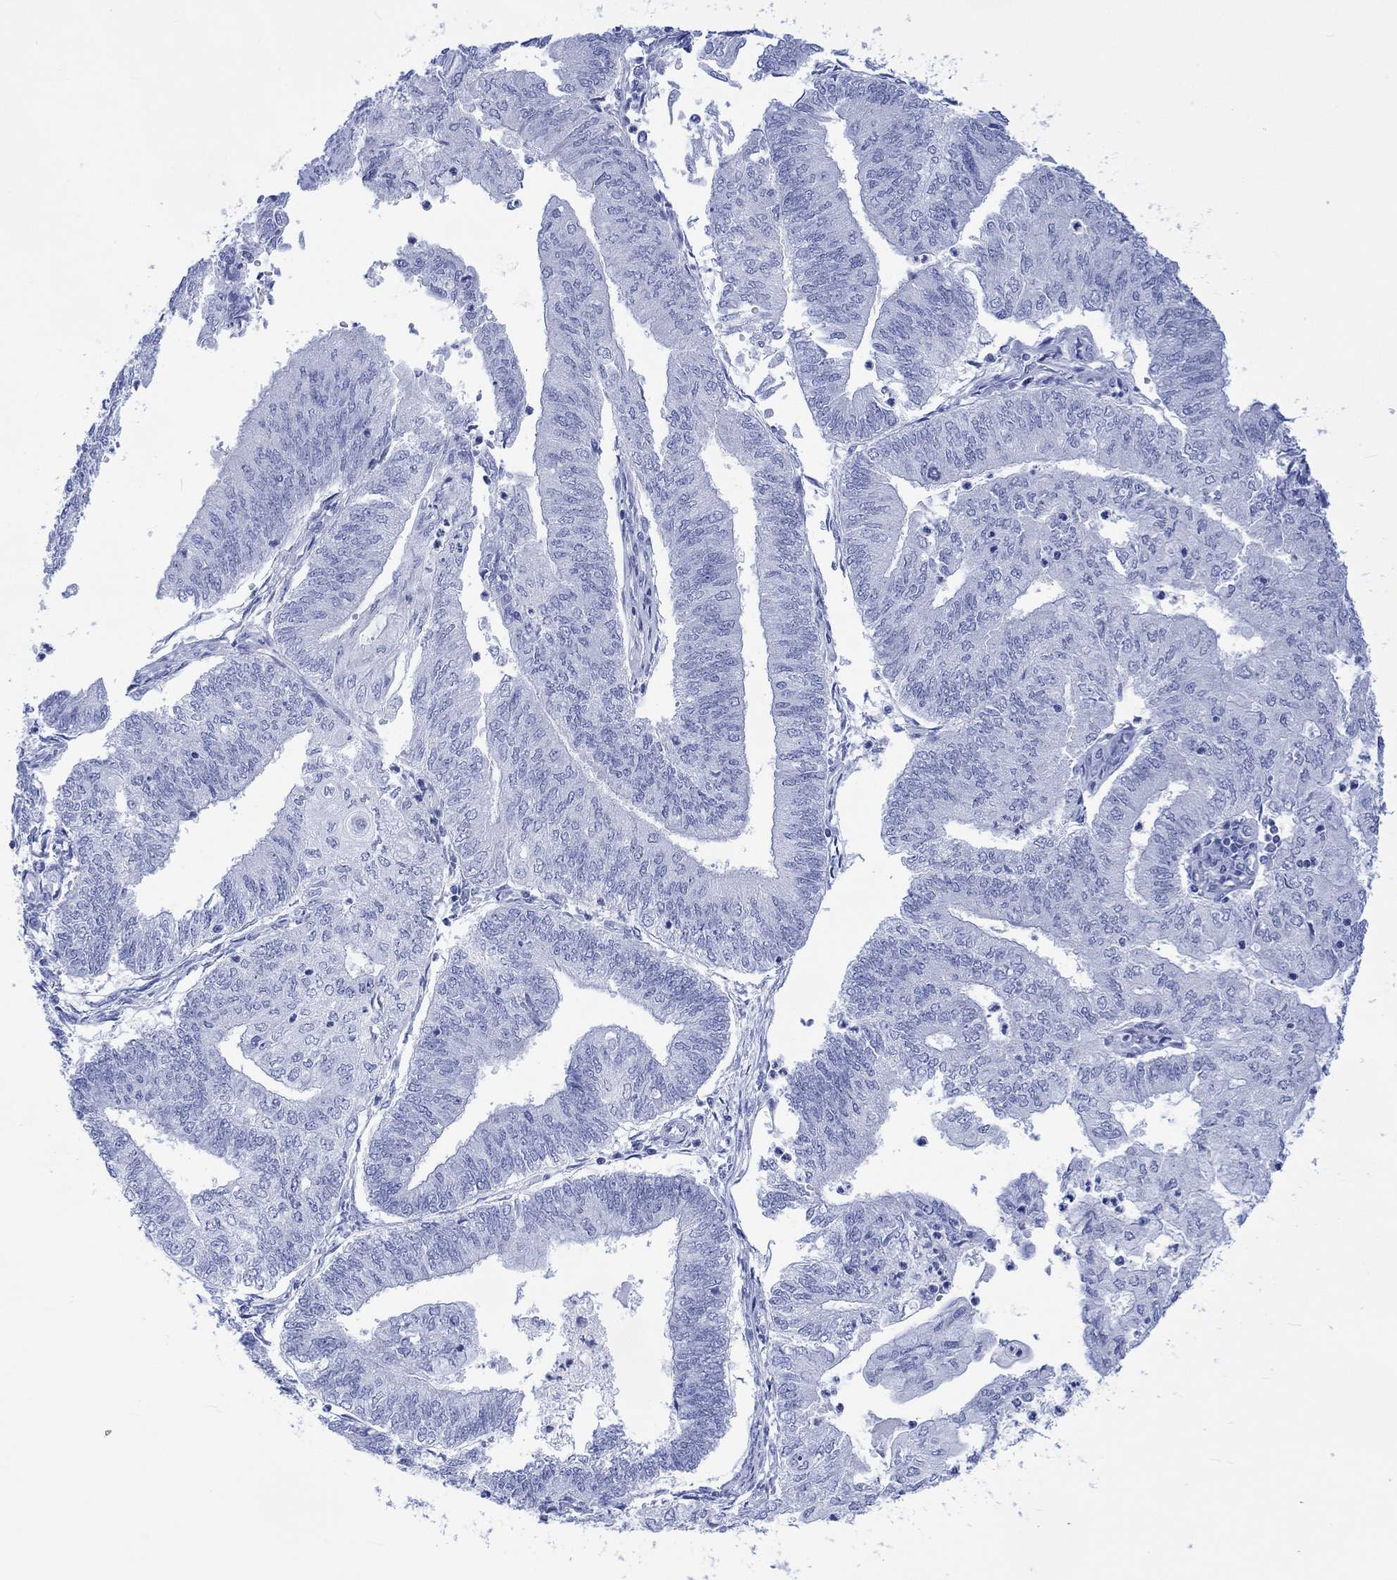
{"staining": {"intensity": "negative", "quantity": "none", "location": "none"}, "tissue": "endometrial cancer", "cell_type": "Tumor cells", "image_type": "cancer", "snomed": [{"axis": "morphology", "description": "Adenocarcinoma, NOS"}, {"axis": "topography", "description": "Endometrium"}], "caption": "There is no significant positivity in tumor cells of endometrial cancer (adenocarcinoma).", "gene": "CELF4", "patient": {"sex": "female", "age": 59}}